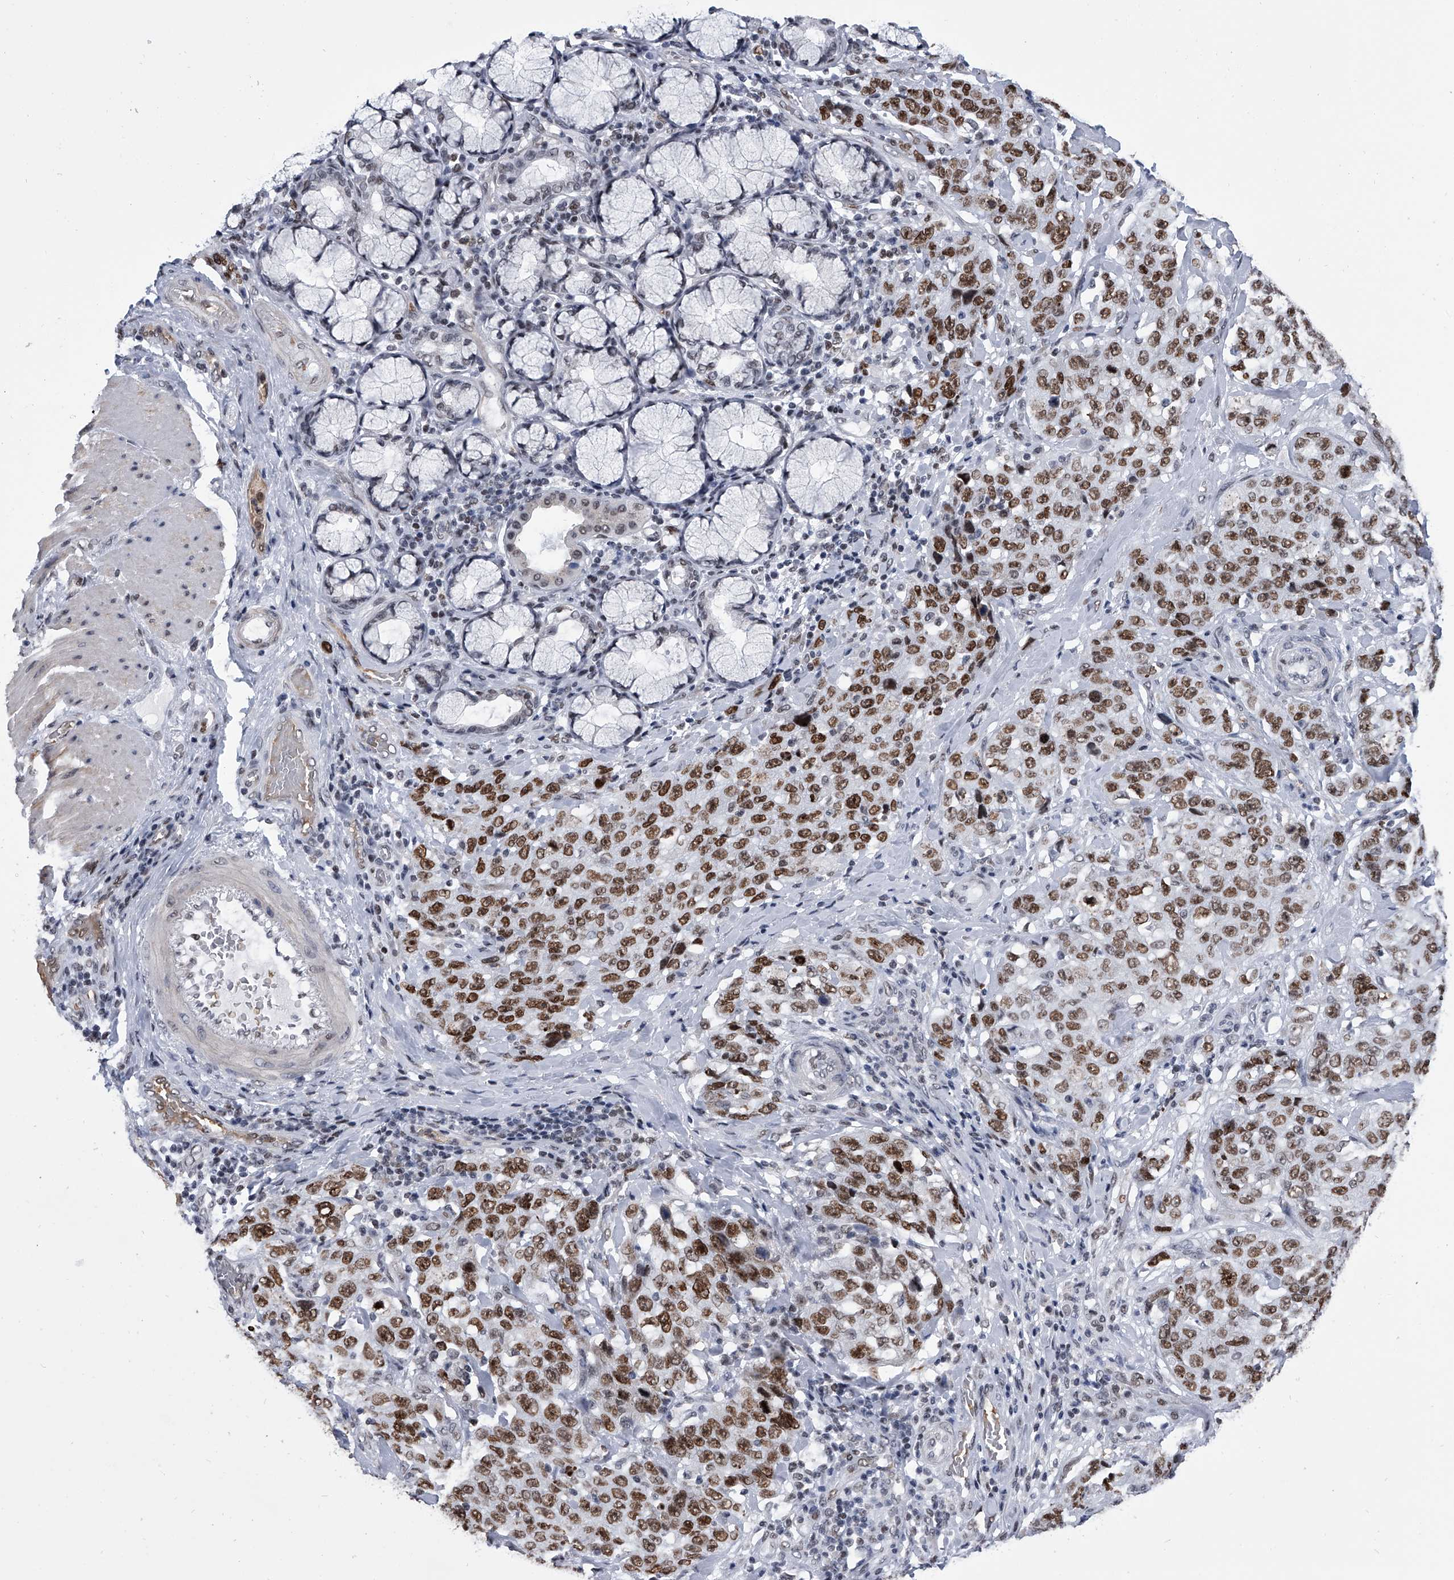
{"staining": {"intensity": "moderate", "quantity": ">75%", "location": "nuclear"}, "tissue": "stomach cancer", "cell_type": "Tumor cells", "image_type": "cancer", "snomed": [{"axis": "morphology", "description": "Adenocarcinoma, NOS"}, {"axis": "topography", "description": "Stomach"}], "caption": "Protein expression analysis of human stomach cancer (adenocarcinoma) reveals moderate nuclear positivity in about >75% of tumor cells.", "gene": "SIM2", "patient": {"sex": "male", "age": 48}}